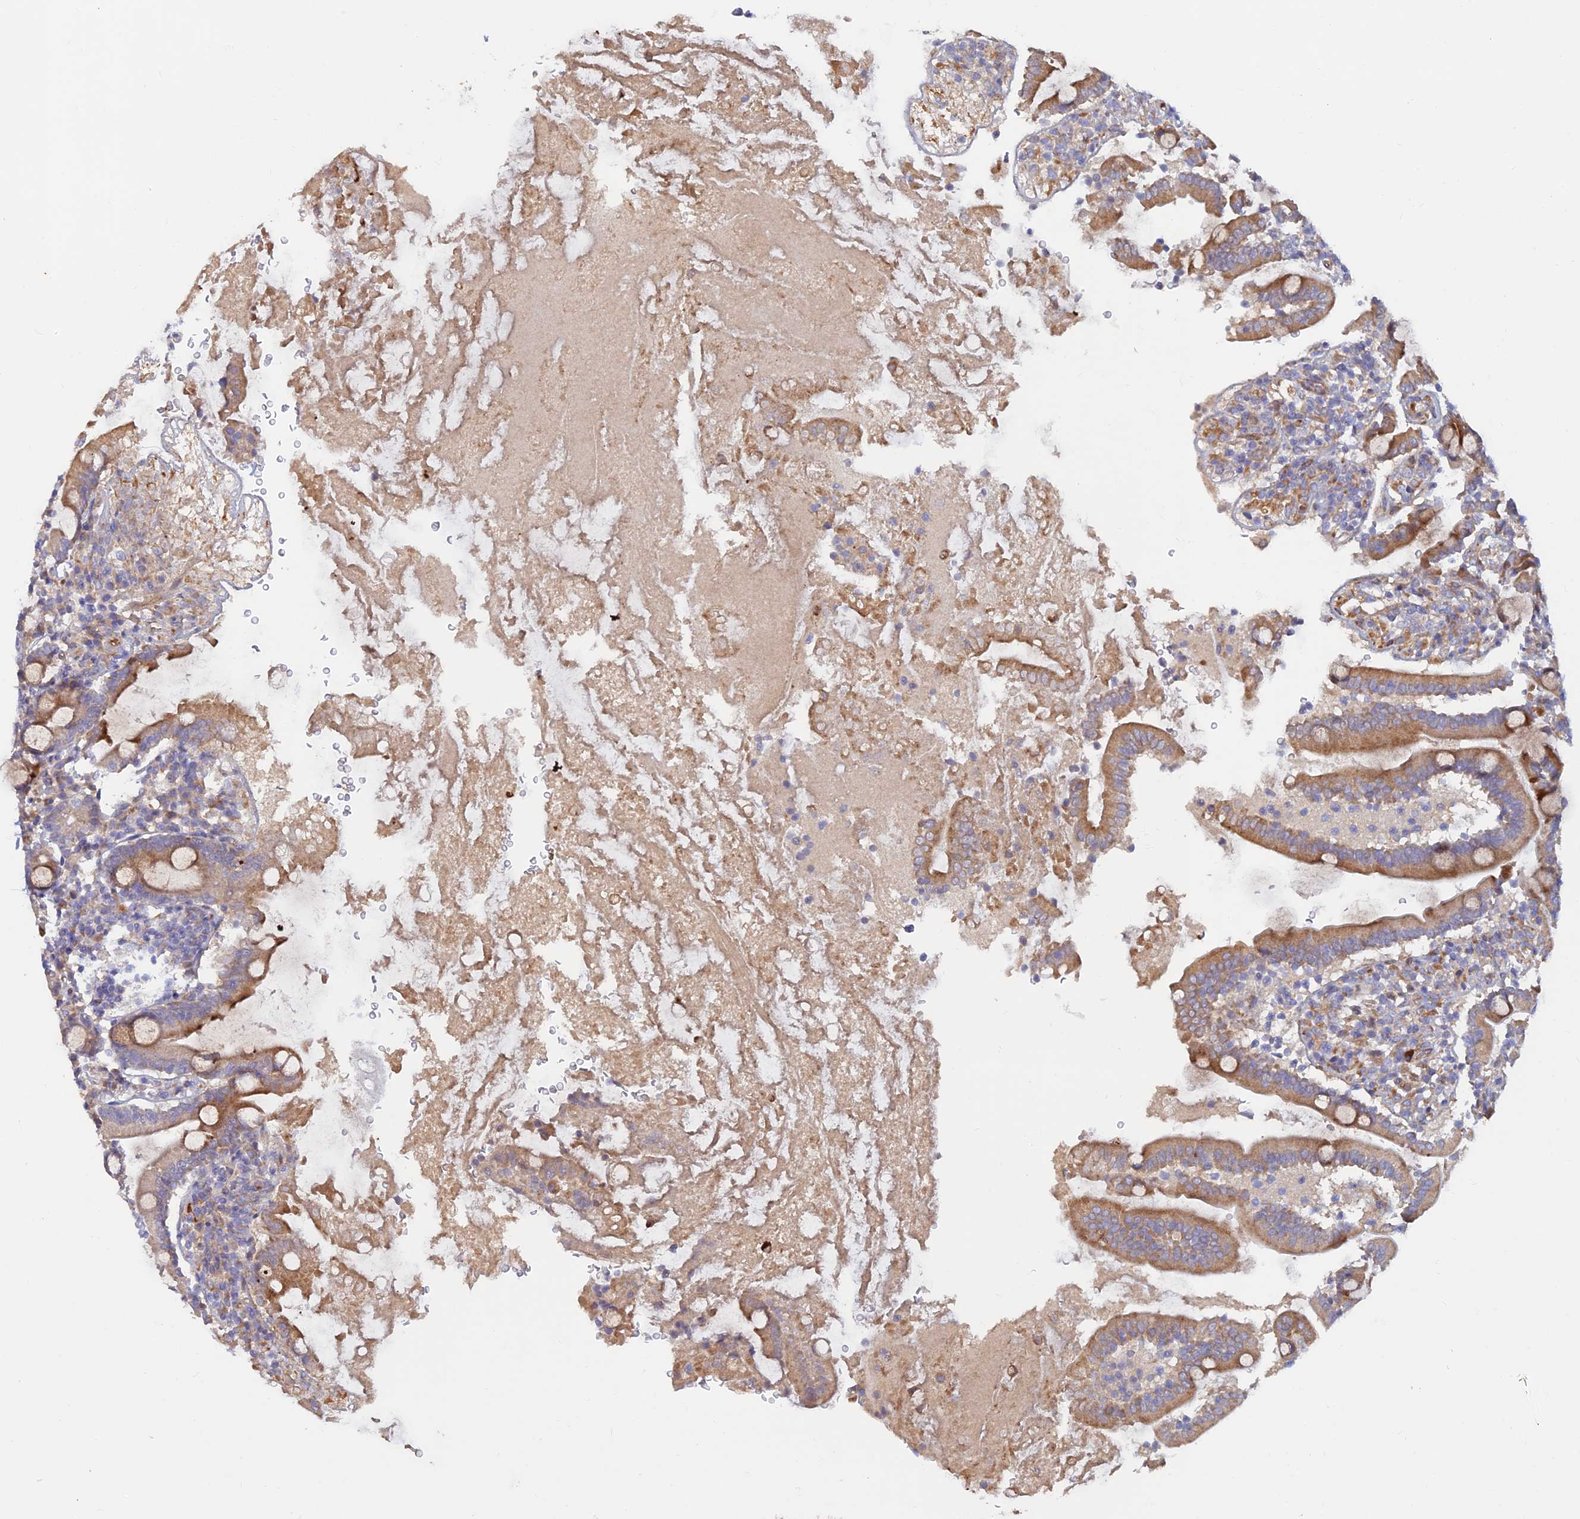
{"staining": {"intensity": "moderate", "quantity": ">75%", "location": "cytoplasmic/membranous"}, "tissue": "duodenum", "cell_type": "Glandular cells", "image_type": "normal", "snomed": [{"axis": "morphology", "description": "Normal tissue, NOS"}, {"axis": "topography", "description": "Duodenum"}], "caption": "An image of human duodenum stained for a protein demonstrates moderate cytoplasmic/membranous brown staining in glandular cells.", "gene": "GMCL1", "patient": {"sex": "male", "age": 35}}